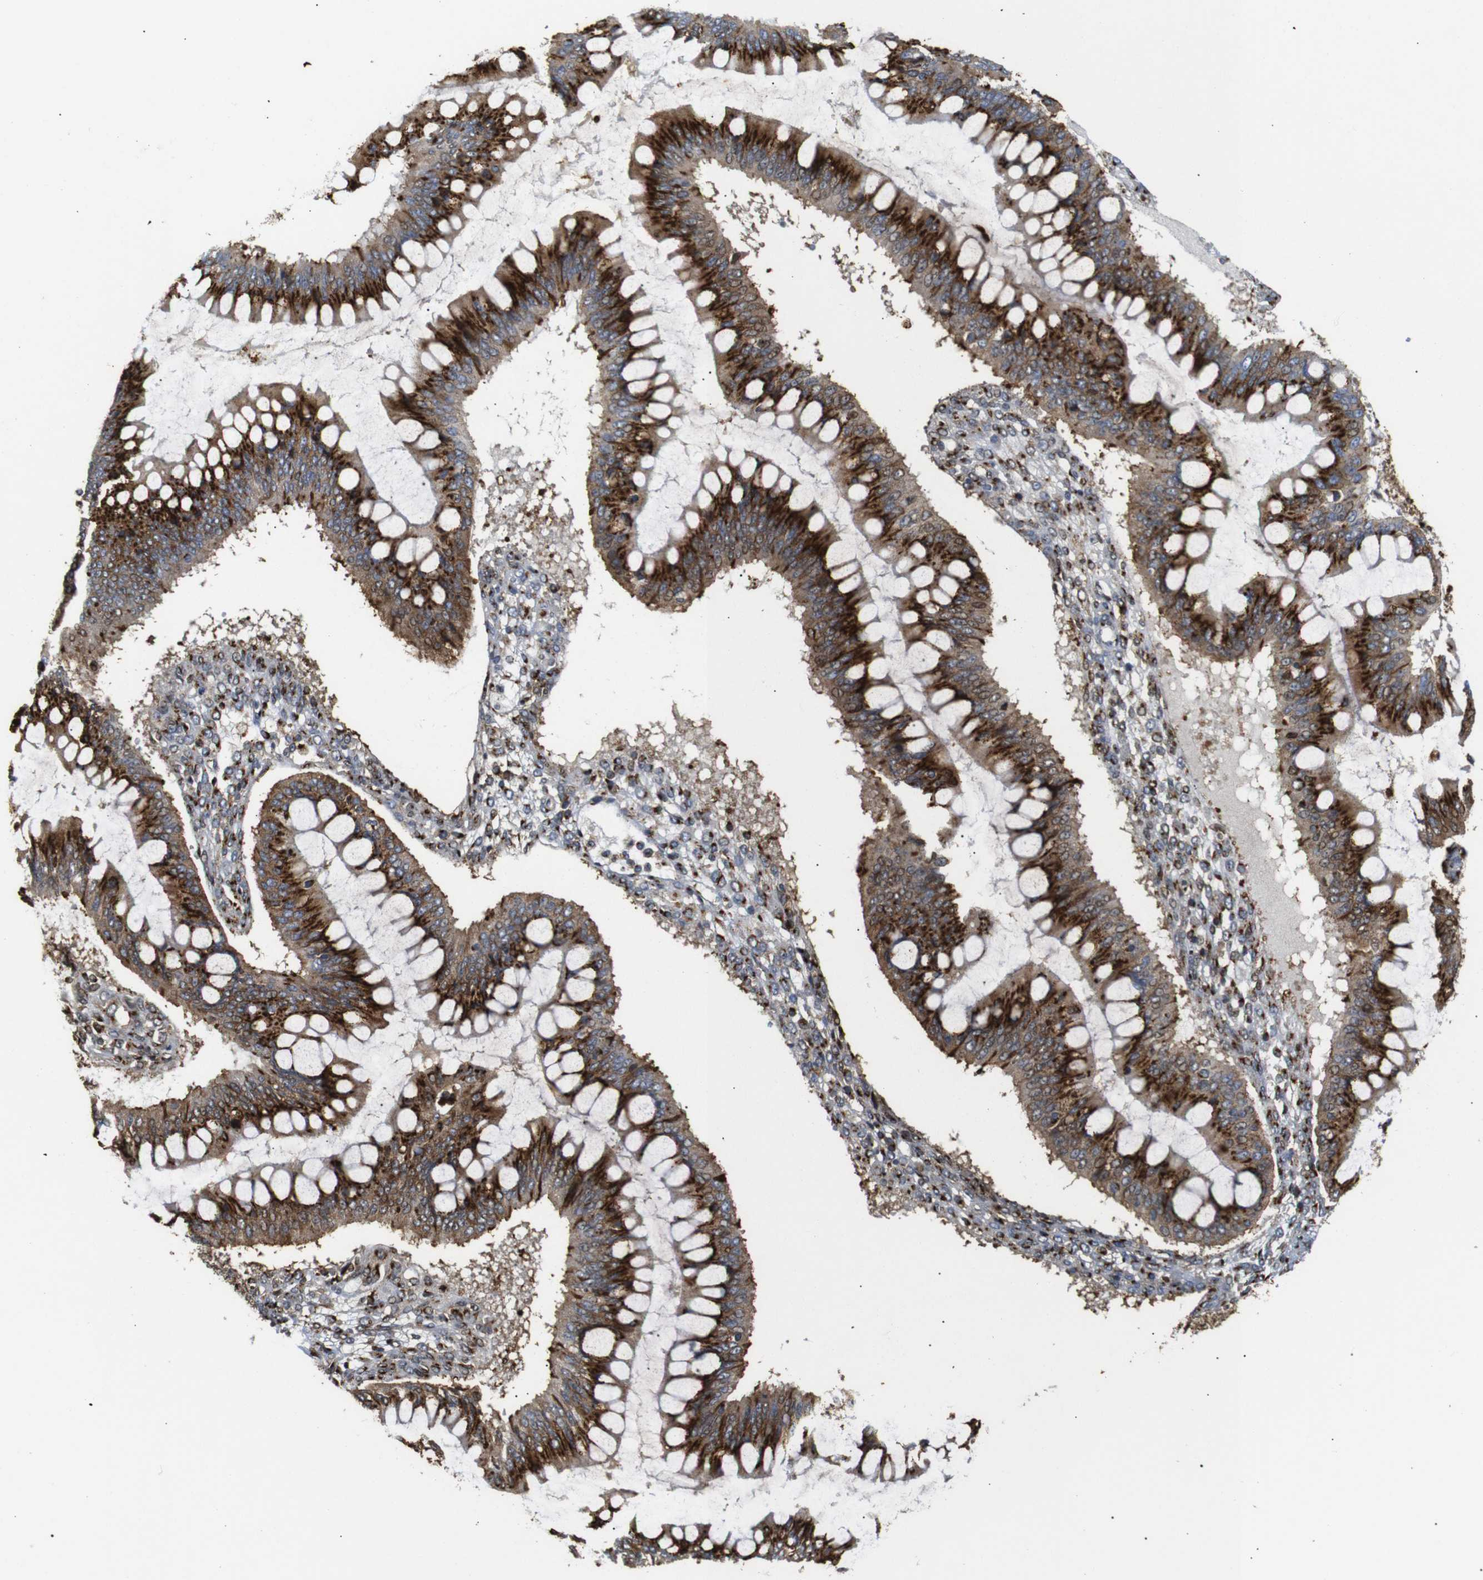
{"staining": {"intensity": "strong", "quantity": ">75%", "location": "cytoplasmic/membranous"}, "tissue": "ovarian cancer", "cell_type": "Tumor cells", "image_type": "cancer", "snomed": [{"axis": "morphology", "description": "Cystadenocarcinoma, mucinous, NOS"}, {"axis": "topography", "description": "Ovary"}], "caption": "Ovarian mucinous cystadenocarcinoma stained with DAB (3,3'-diaminobenzidine) immunohistochemistry demonstrates high levels of strong cytoplasmic/membranous staining in about >75% of tumor cells. The staining is performed using DAB brown chromogen to label protein expression. The nuclei are counter-stained blue using hematoxylin.", "gene": "TGOLN2", "patient": {"sex": "female", "age": 73}}